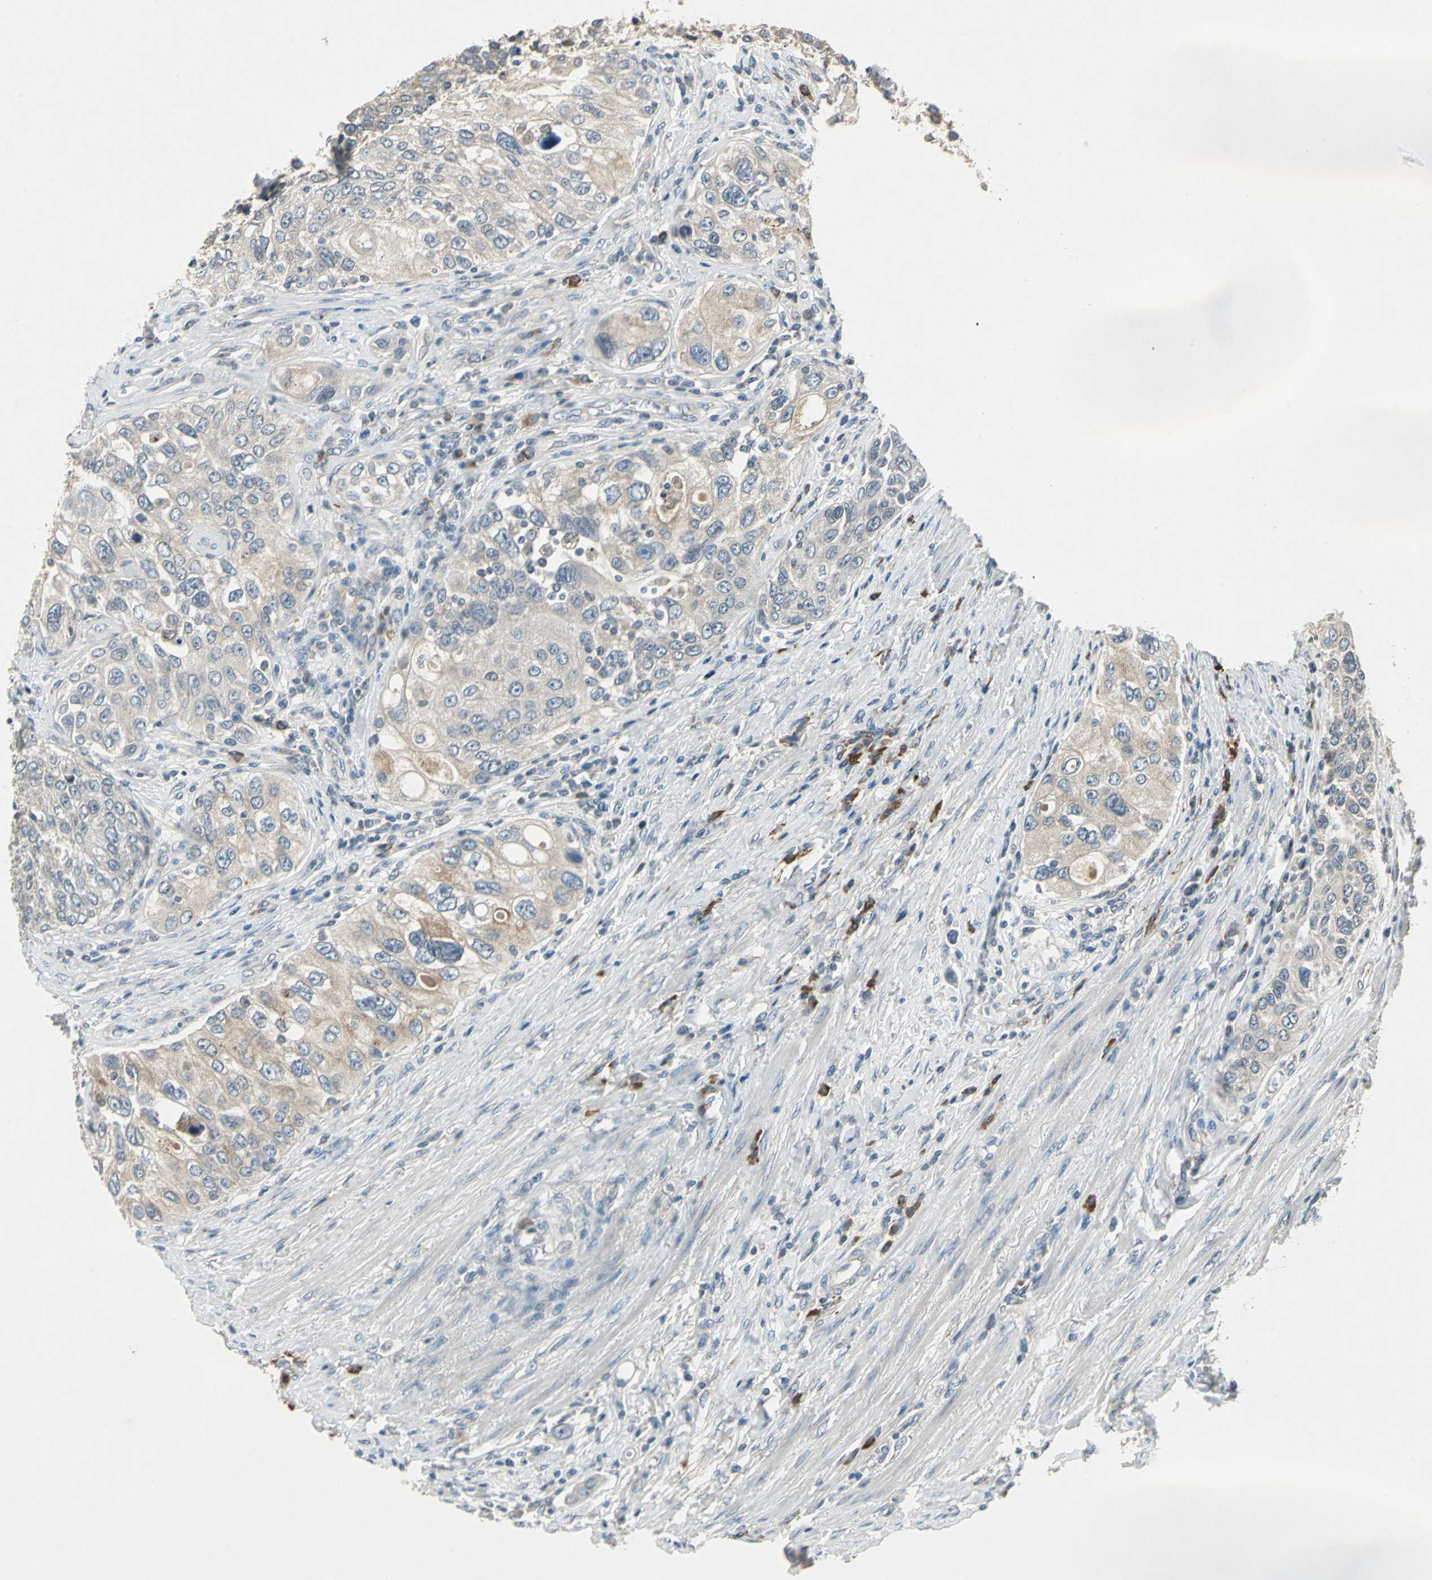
{"staining": {"intensity": "weak", "quantity": ">75%", "location": "cytoplasmic/membranous"}, "tissue": "urothelial cancer", "cell_type": "Tumor cells", "image_type": "cancer", "snomed": [{"axis": "morphology", "description": "Urothelial carcinoma, High grade"}, {"axis": "topography", "description": "Urinary bladder"}], "caption": "About >75% of tumor cells in urothelial cancer display weak cytoplasmic/membranous protein positivity as visualized by brown immunohistochemical staining.", "gene": "SLC2A13", "patient": {"sex": "female", "age": 56}}